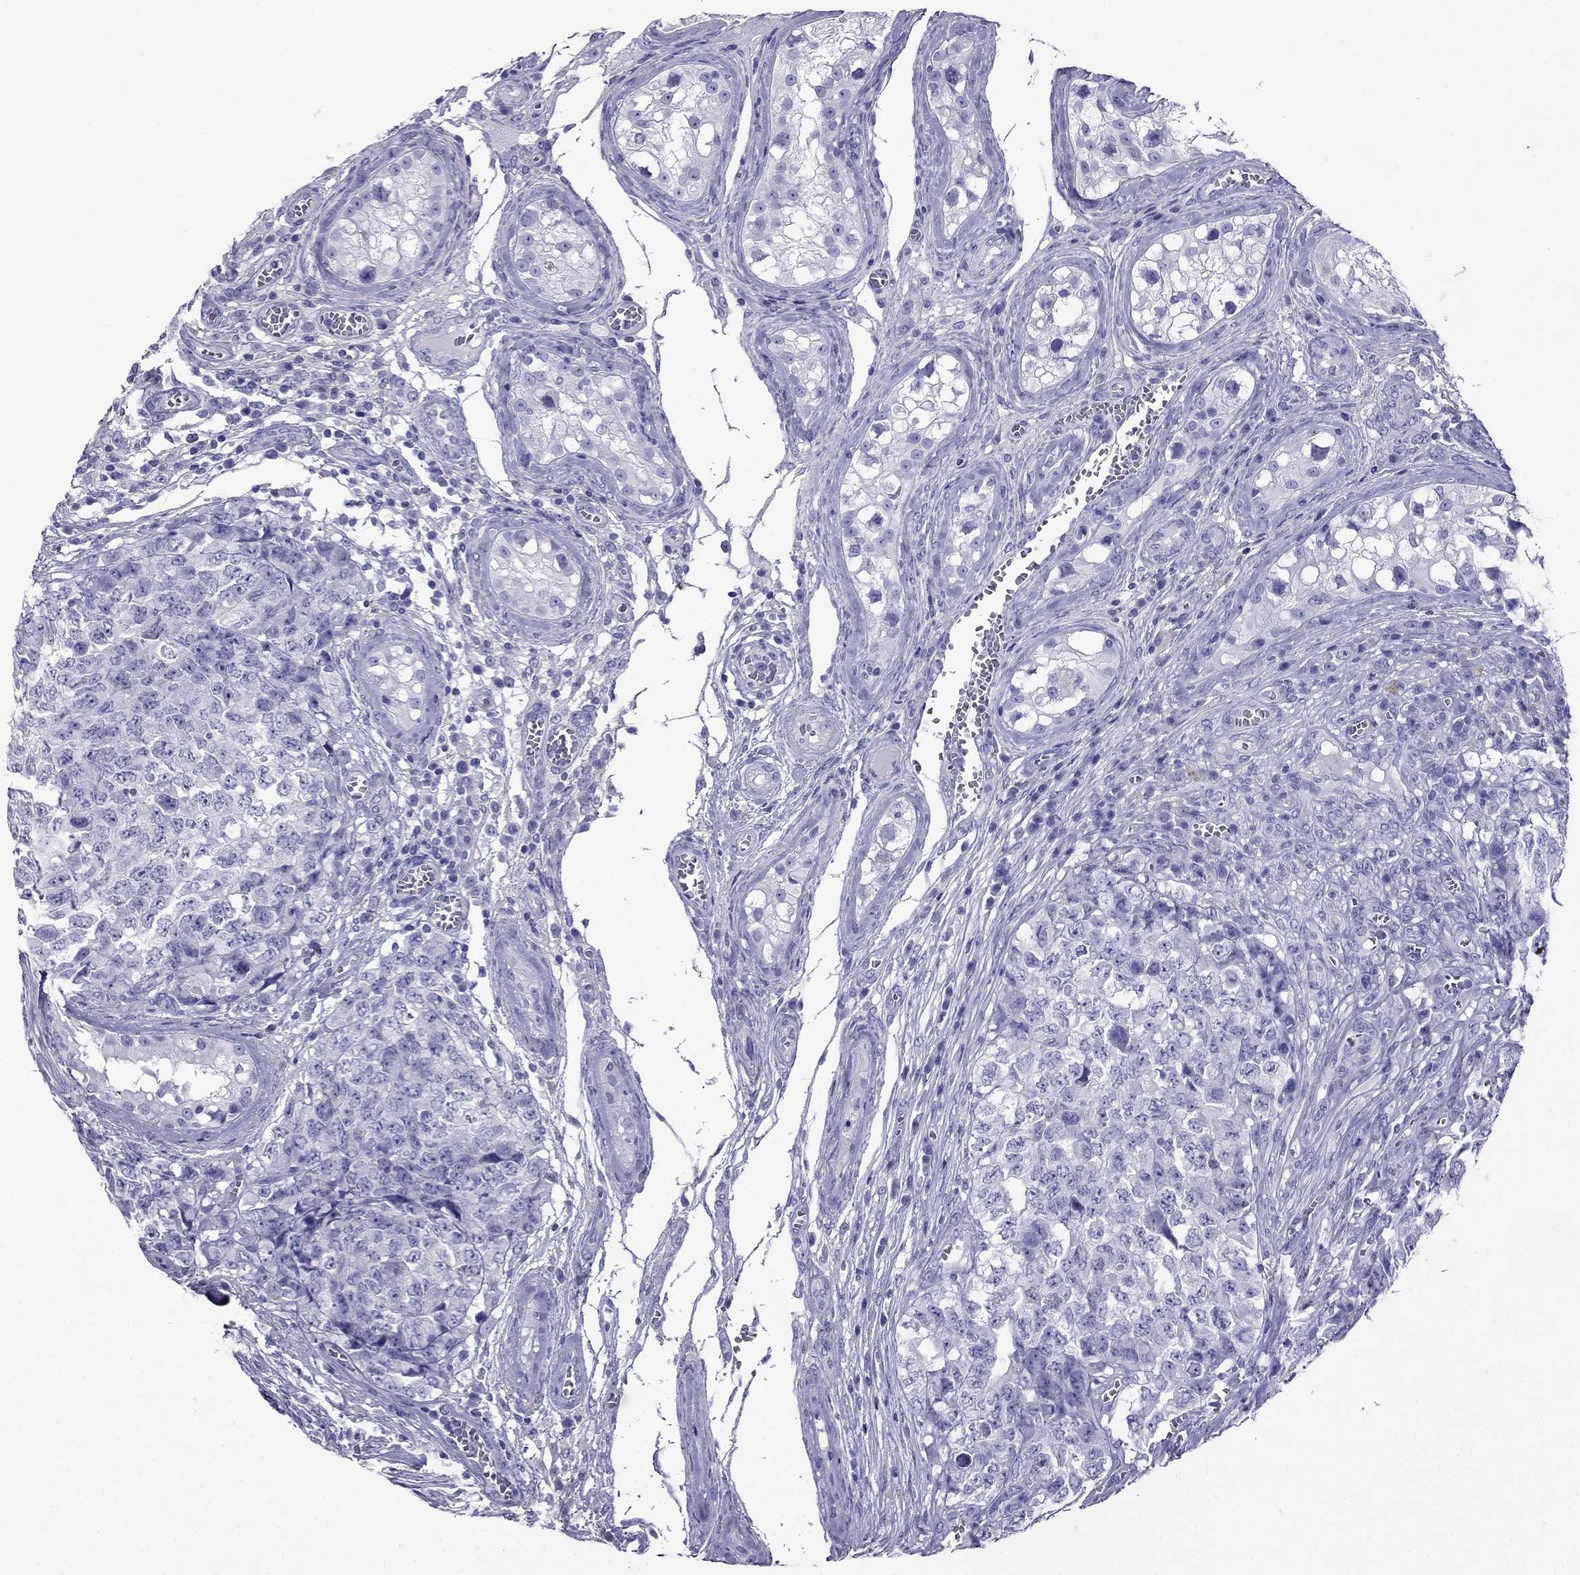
{"staining": {"intensity": "negative", "quantity": "none", "location": "none"}, "tissue": "testis cancer", "cell_type": "Tumor cells", "image_type": "cancer", "snomed": [{"axis": "morphology", "description": "Carcinoma, Embryonal, NOS"}, {"axis": "topography", "description": "Testis"}], "caption": "Embryonal carcinoma (testis) stained for a protein using IHC reveals no expression tumor cells.", "gene": "ARR3", "patient": {"sex": "male", "age": 23}}